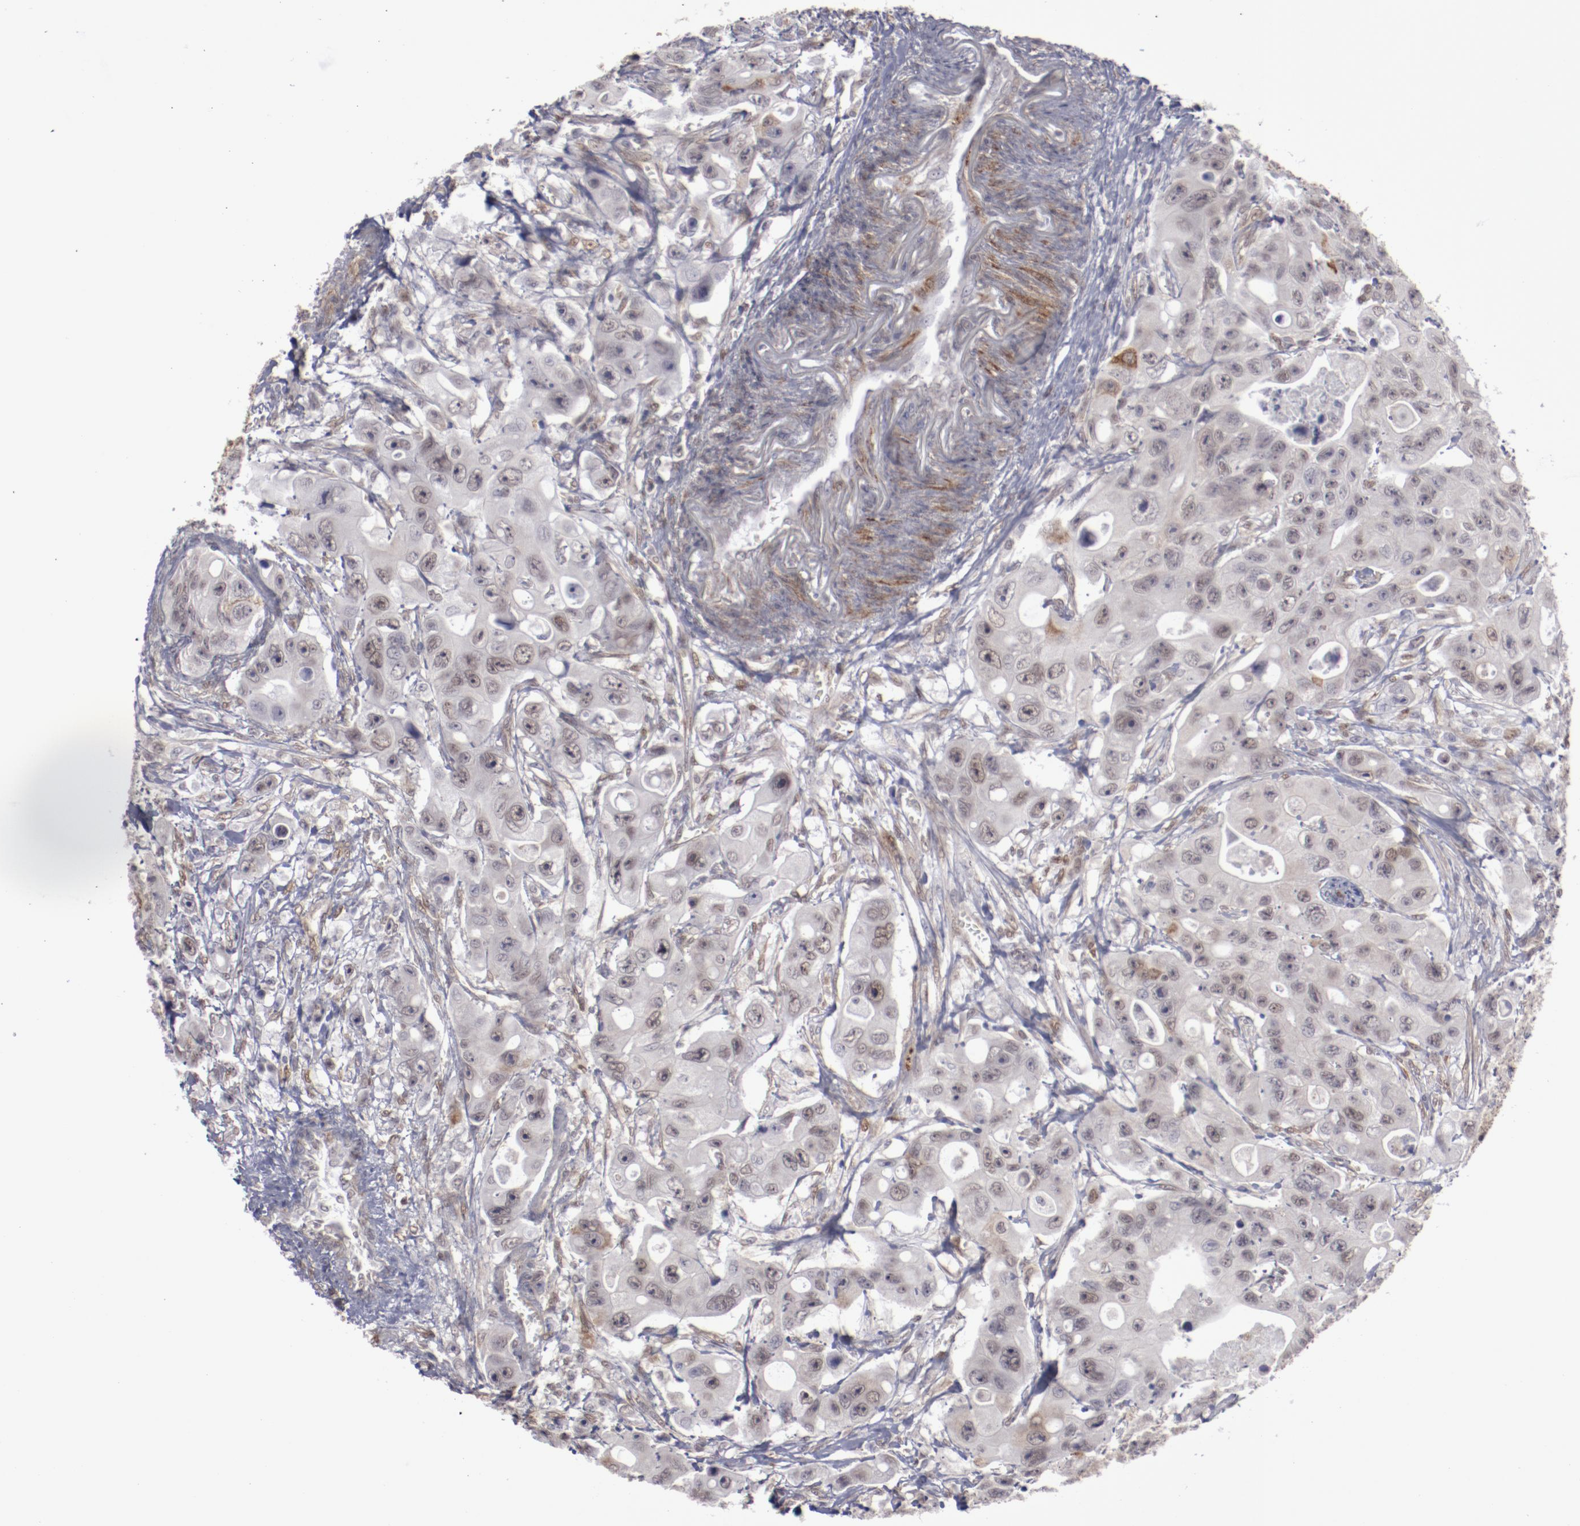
{"staining": {"intensity": "negative", "quantity": "none", "location": "none"}, "tissue": "colorectal cancer", "cell_type": "Tumor cells", "image_type": "cancer", "snomed": [{"axis": "morphology", "description": "Adenocarcinoma, NOS"}, {"axis": "topography", "description": "Colon"}], "caption": "The IHC micrograph has no significant expression in tumor cells of colorectal cancer tissue.", "gene": "LEF1", "patient": {"sex": "female", "age": 46}}